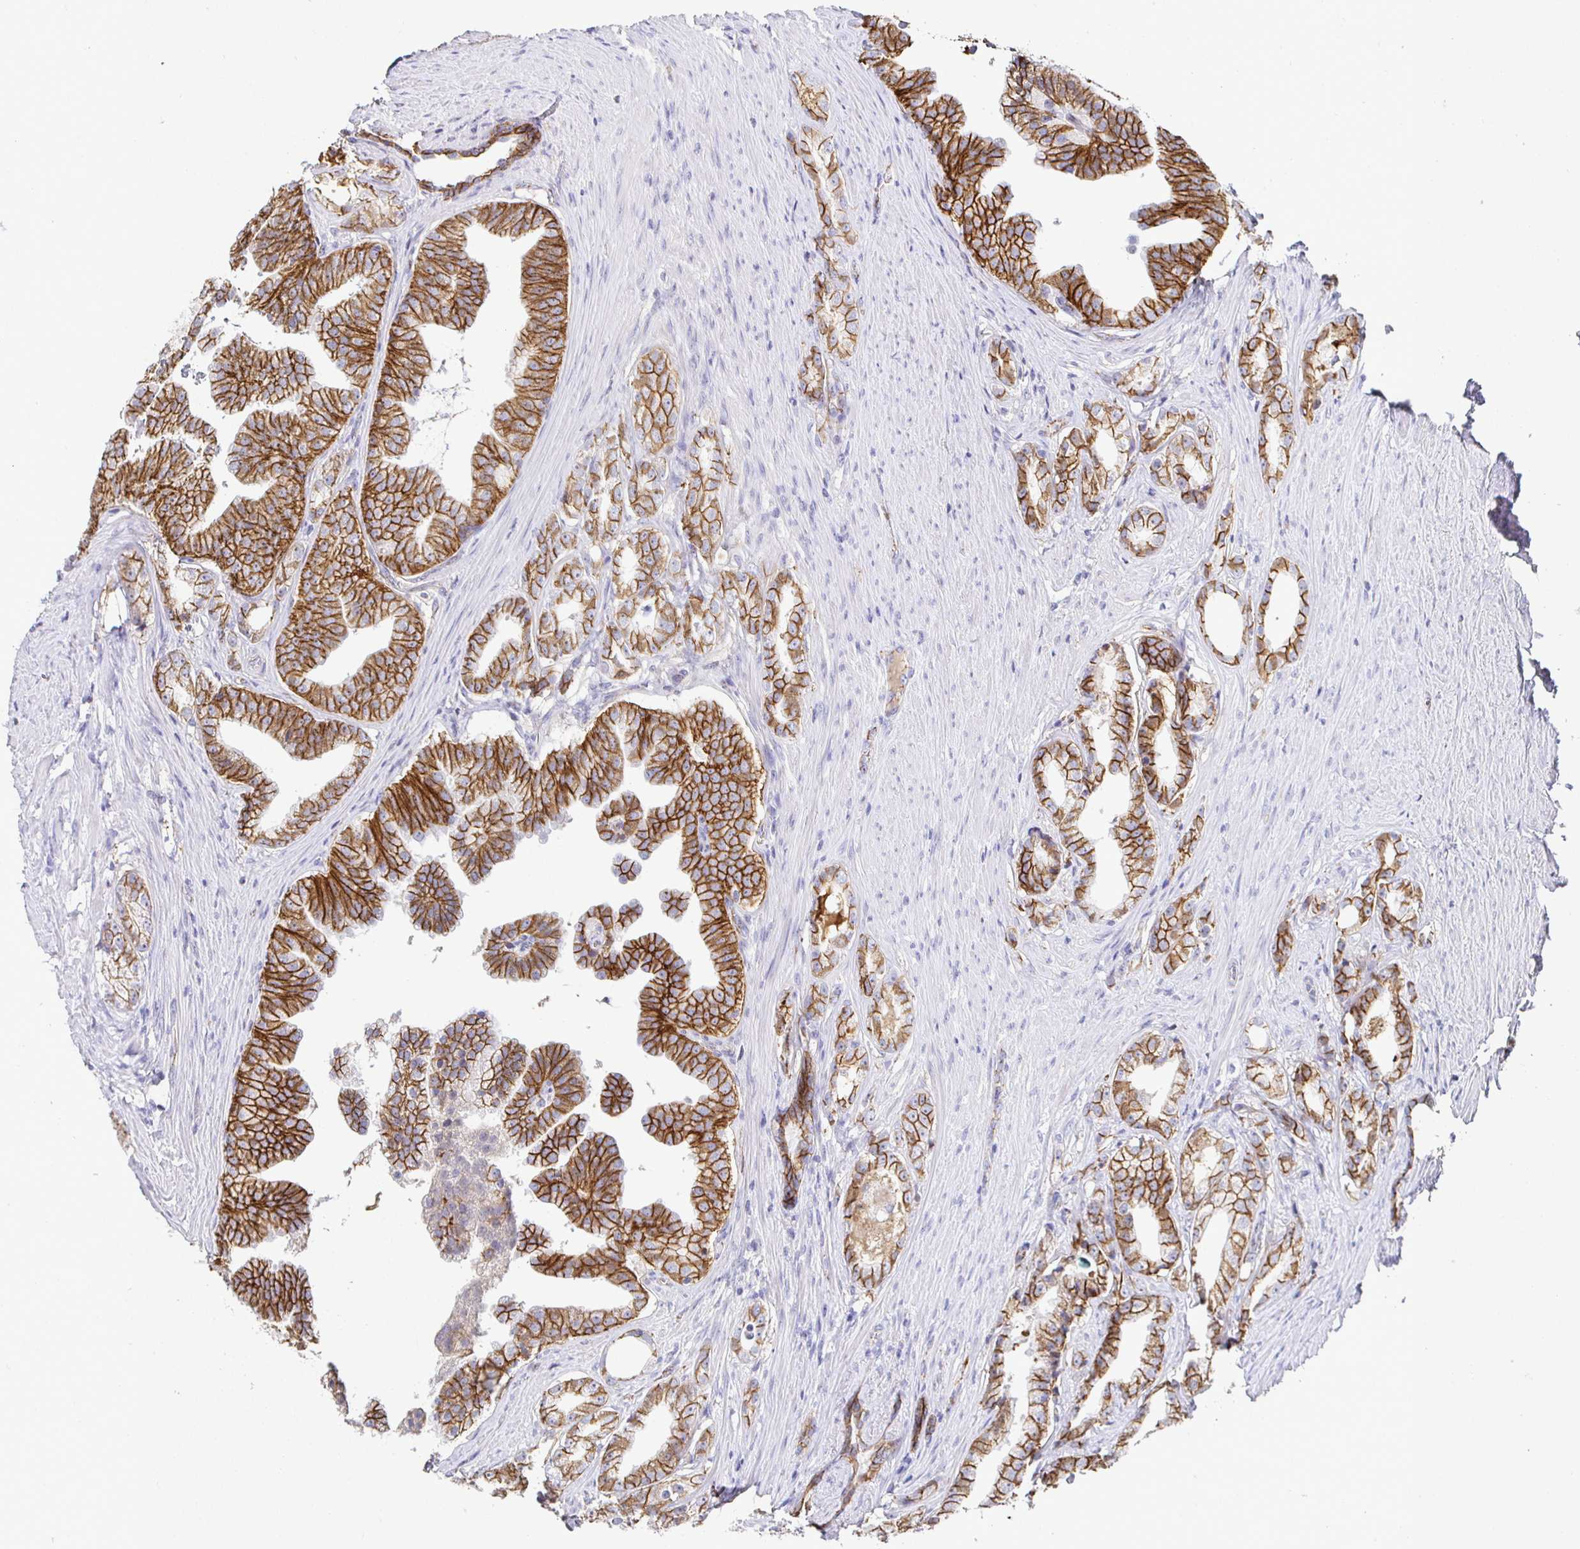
{"staining": {"intensity": "strong", "quantity": ">75%", "location": "cytoplasmic/membranous"}, "tissue": "prostate cancer", "cell_type": "Tumor cells", "image_type": "cancer", "snomed": [{"axis": "morphology", "description": "Adenocarcinoma, Low grade"}, {"axis": "topography", "description": "Prostate"}], "caption": "Human low-grade adenocarcinoma (prostate) stained with a protein marker displays strong staining in tumor cells.", "gene": "PIWIL3", "patient": {"sex": "male", "age": 65}}